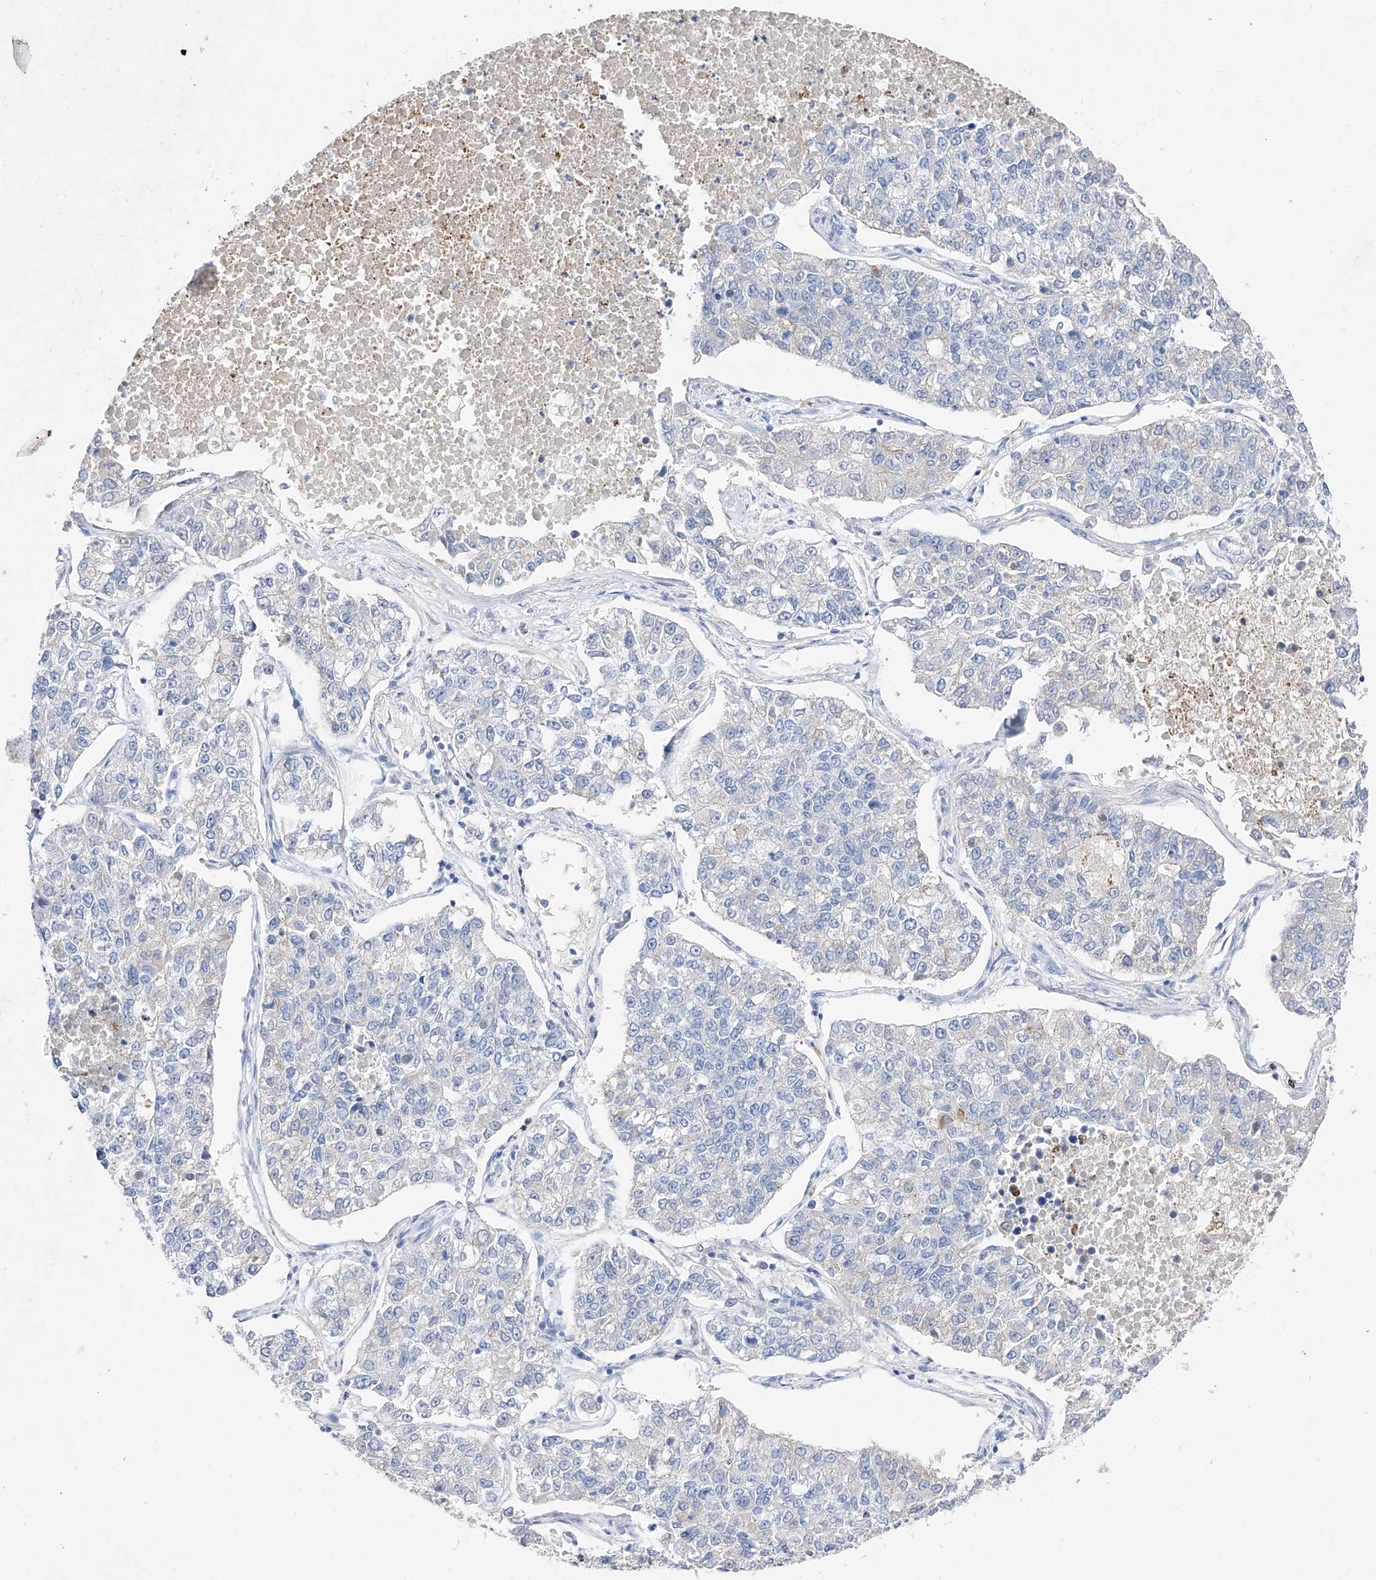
{"staining": {"intensity": "negative", "quantity": "none", "location": "none"}, "tissue": "lung cancer", "cell_type": "Tumor cells", "image_type": "cancer", "snomed": [{"axis": "morphology", "description": "Adenocarcinoma, NOS"}, {"axis": "topography", "description": "Lung"}], "caption": "Lung cancer (adenocarcinoma) was stained to show a protein in brown. There is no significant expression in tumor cells.", "gene": "TM7SF2", "patient": {"sex": "male", "age": 49}}